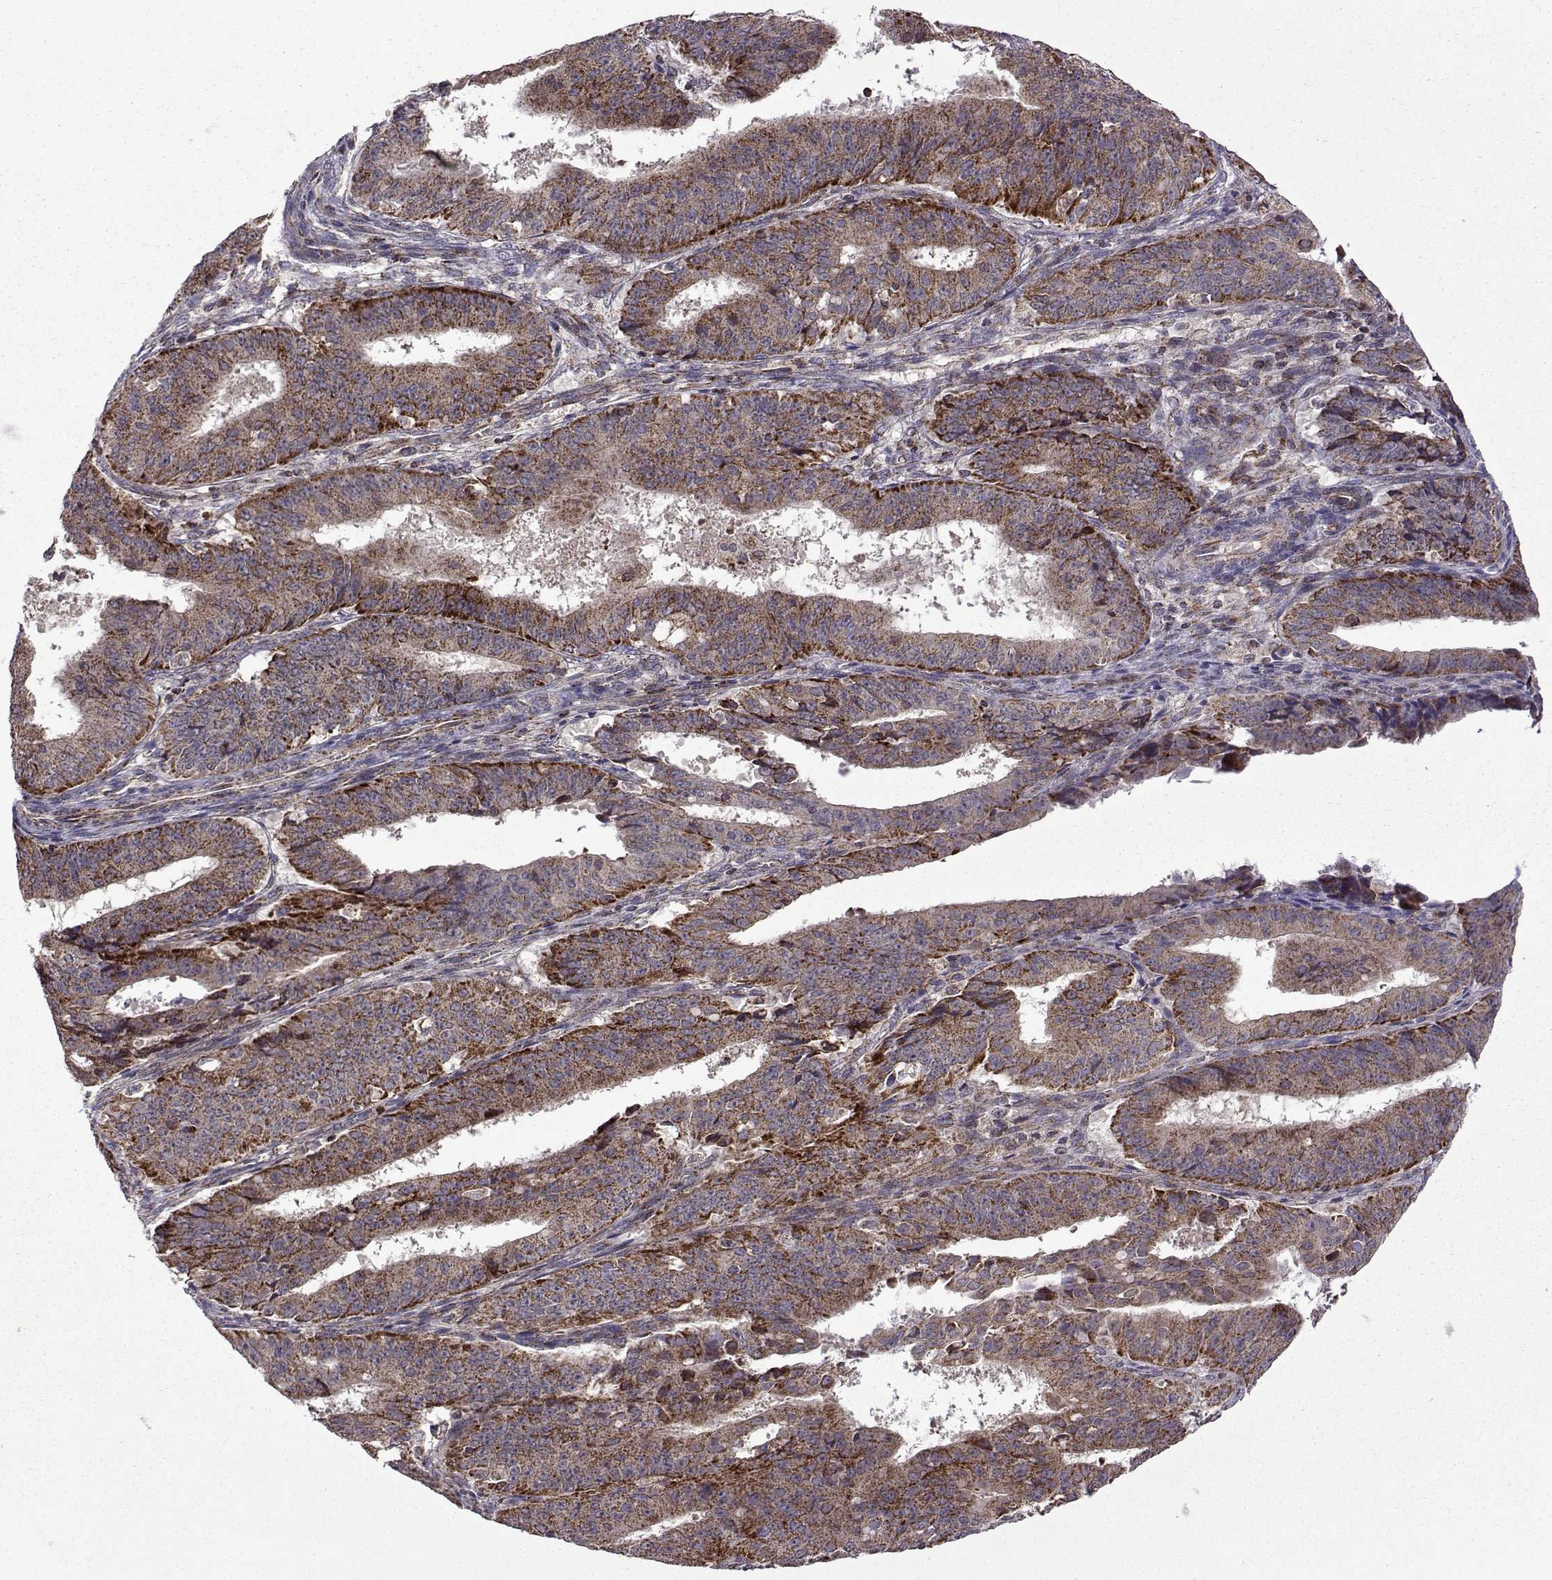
{"staining": {"intensity": "strong", "quantity": "<25%", "location": "cytoplasmic/membranous"}, "tissue": "ovarian cancer", "cell_type": "Tumor cells", "image_type": "cancer", "snomed": [{"axis": "morphology", "description": "Carcinoma, endometroid"}, {"axis": "topography", "description": "Ovary"}], "caption": "The immunohistochemical stain shows strong cytoplasmic/membranous expression in tumor cells of ovarian cancer tissue.", "gene": "TAB2", "patient": {"sex": "female", "age": 42}}